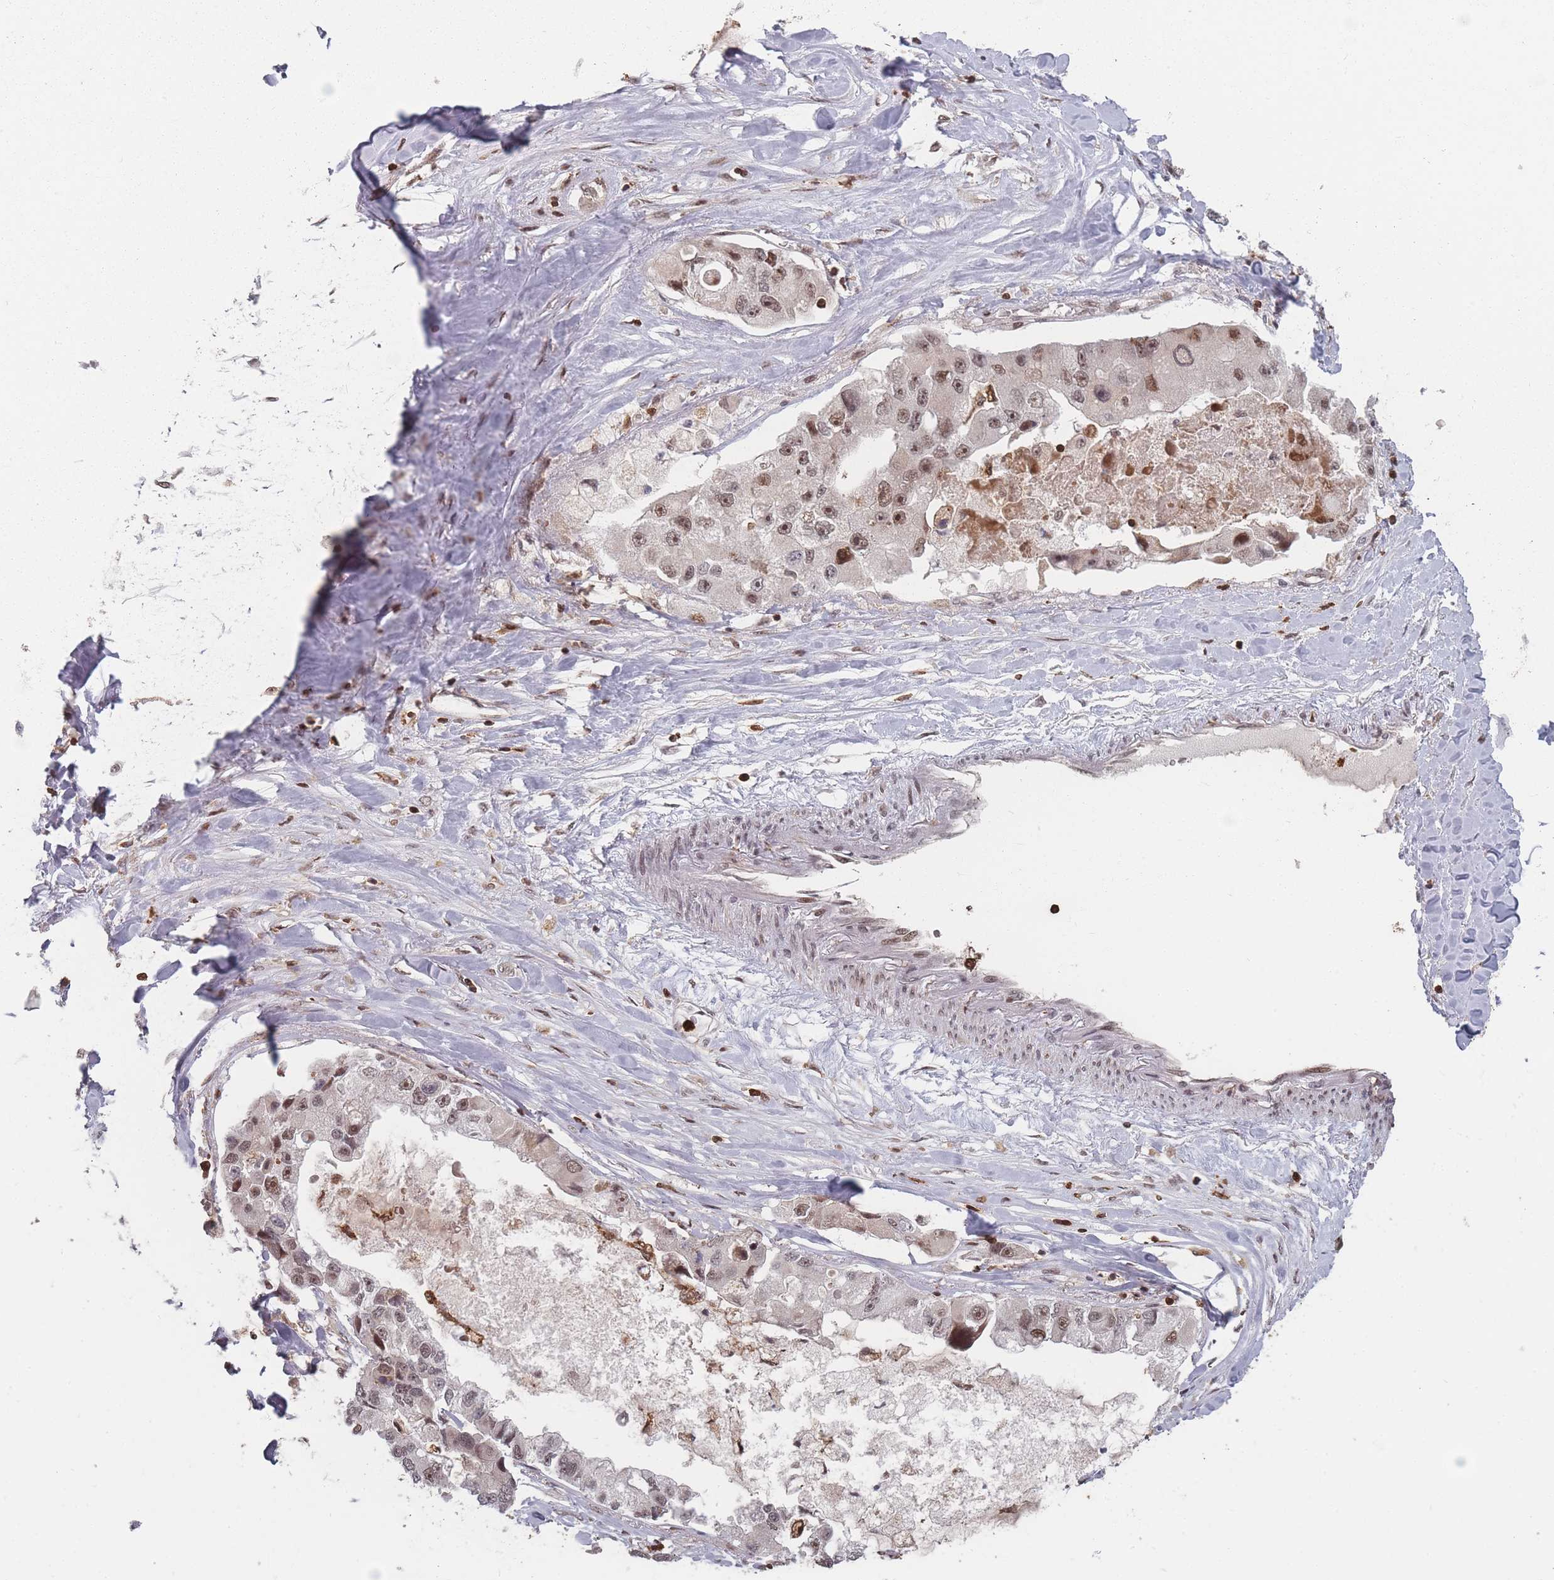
{"staining": {"intensity": "moderate", "quantity": ">75%", "location": "nuclear"}, "tissue": "lung cancer", "cell_type": "Tumor cells", "image_type": "cancer", "snomed": [{"axis": "morphology", "description": "Adenocarcinoma, NOS"}, {"axis": "topography", "description": "Lung"}], "caption": "Immunohistochemistry image of adenocarcinoma (lung) stained for a protein (brown), which demonstrates medium levels of moderate nuclear expression in about >75% of tumor cells.", "gene": "WDR55", "patient": {"sex": "female", "age": 54}}